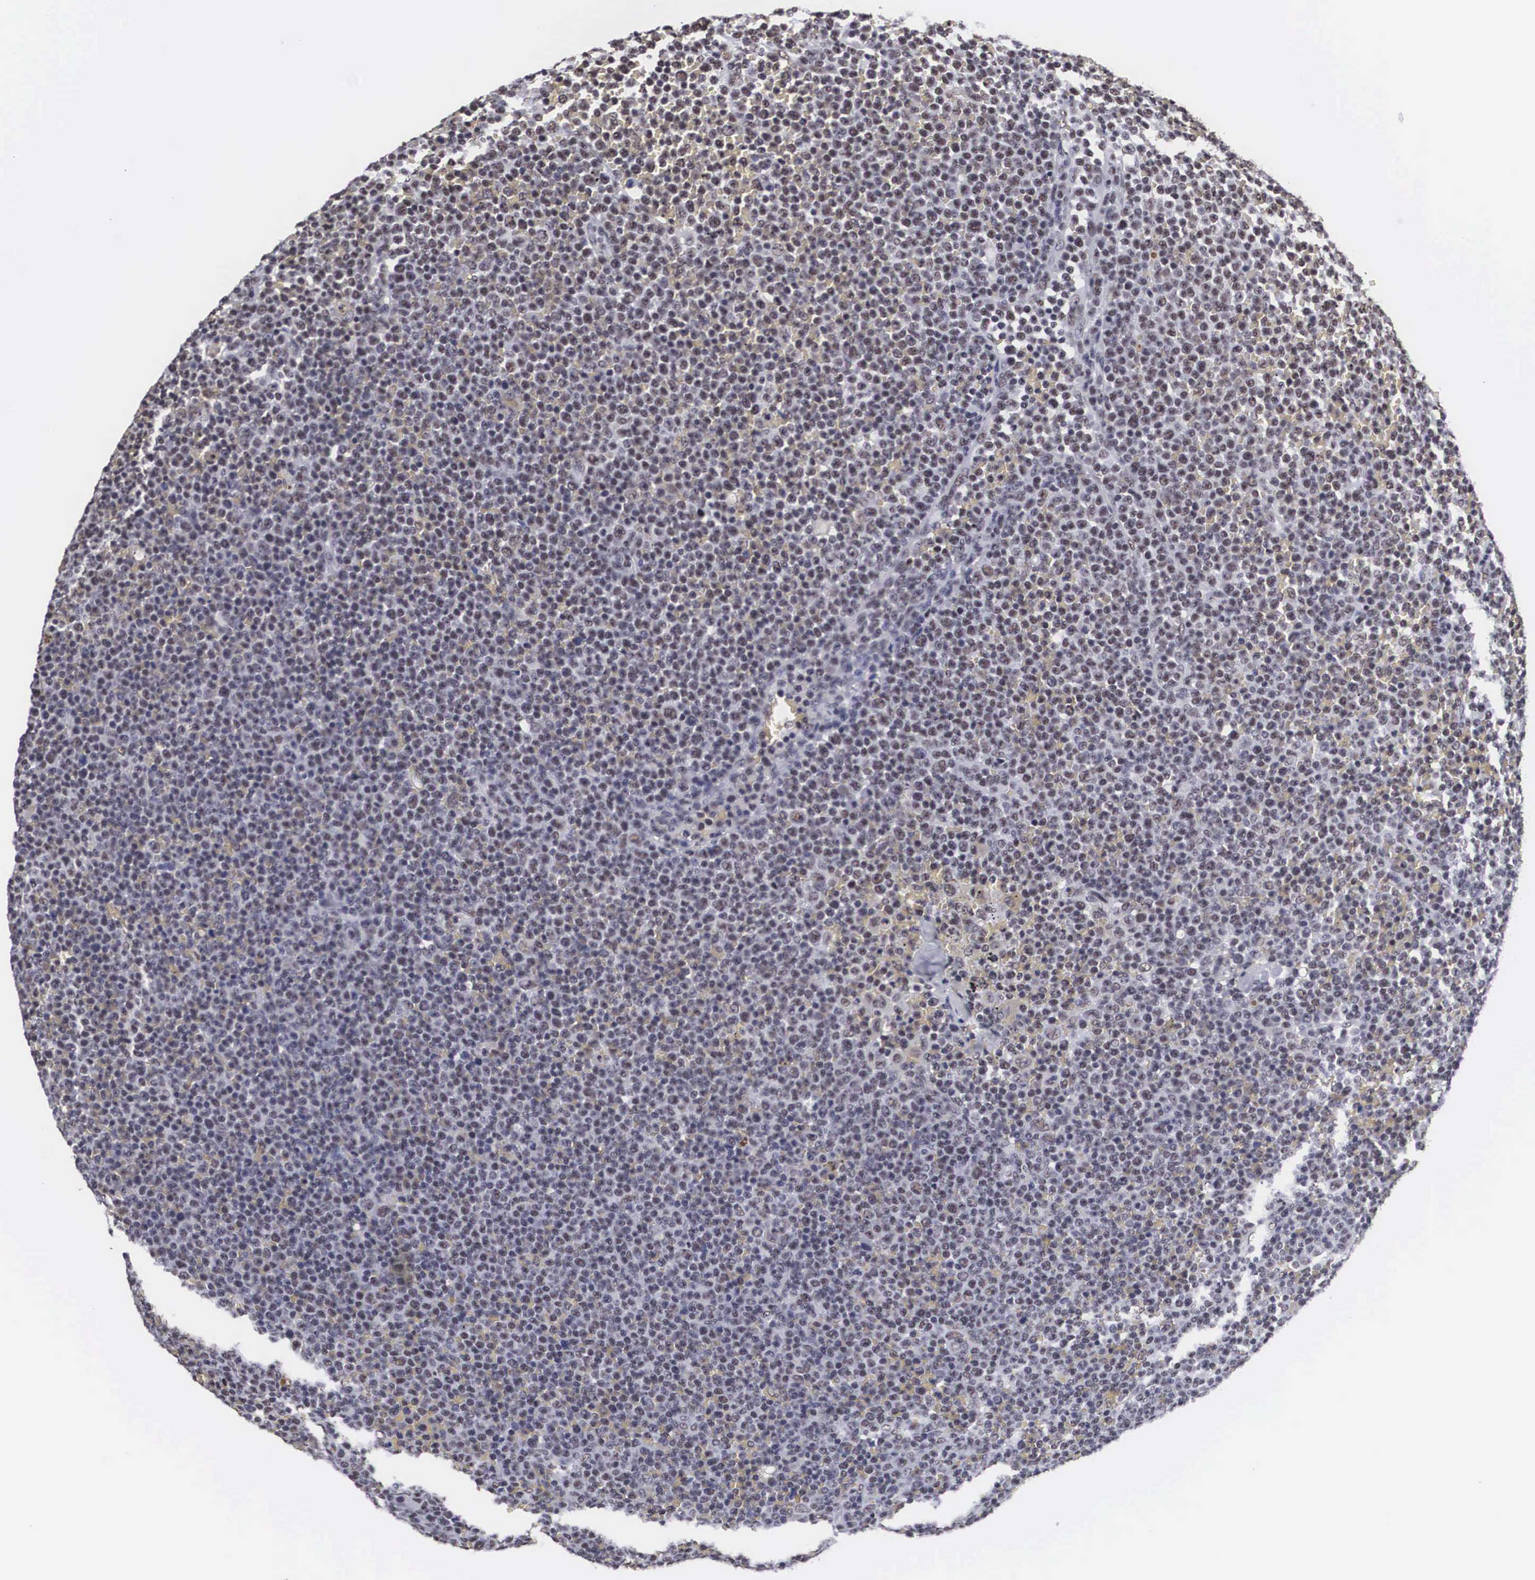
{"staining": {"intensity": "moderate", "quantity": ">75%", "location": "nuclear"}, "tissue": "lymphoma", "cell_type": "Tumor cells", "image_type": "cancer", "snomed": [{"axis": "morphology", "description": "Malignant lymphoma, non-Hodgkin's type, Low grade"}, {"axis": "topography", "description": "Lymph node"}], "caption": "The immunohistochemical stain labels moderate nuclear expression in tumor cells of lymphoma tissue. The protein of interest is stained brown, and the nuclei are stained in blue (DAB IHC with brightfield microscopy, high magnification).", "gene": "ACIN1", "patient": {"sex": "male", "age": 50}}